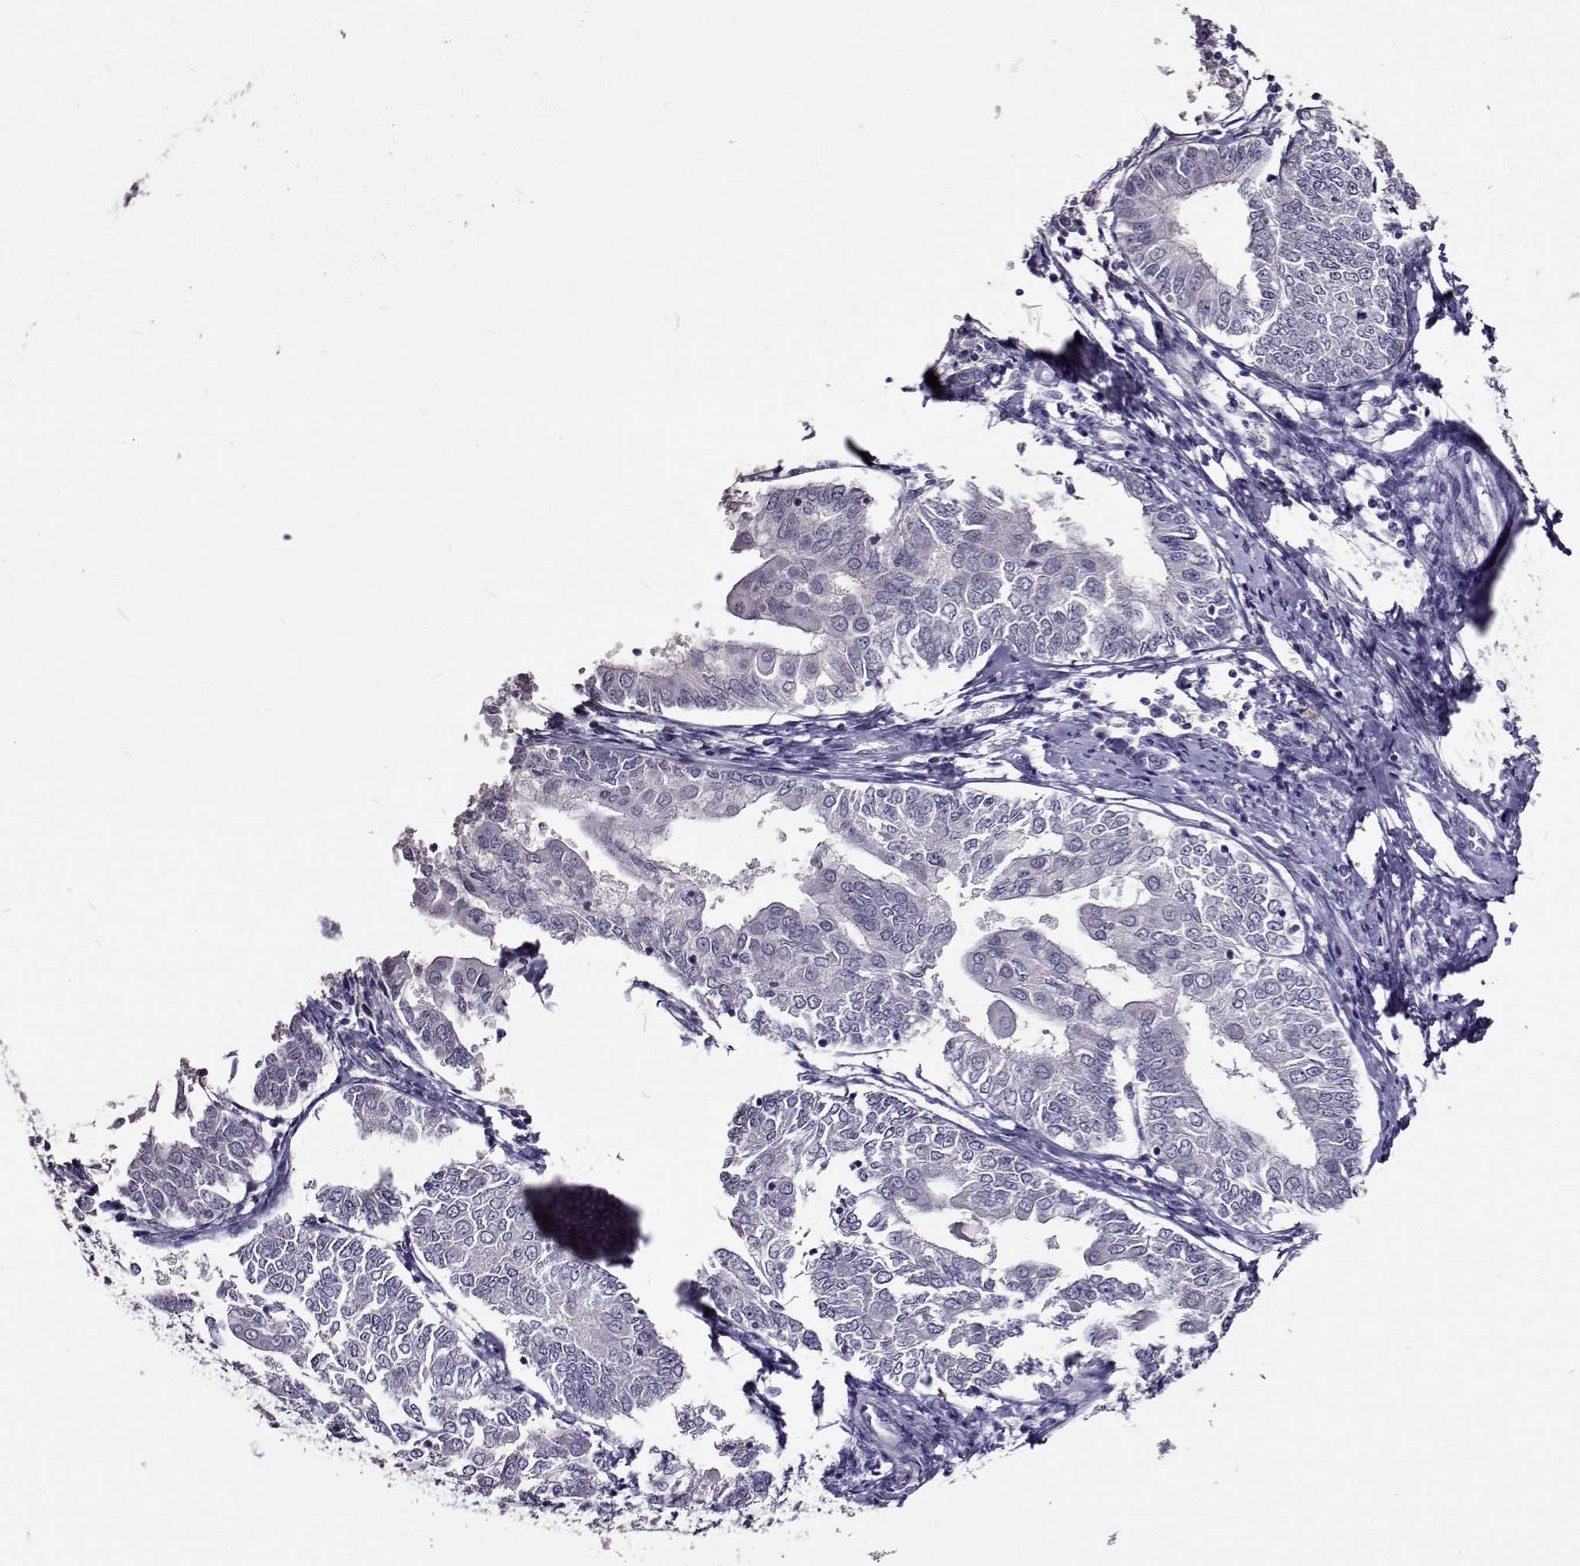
{"staining": {"intensity": "negative", "quantity": "none", "location": "none"}, "tissue": "endometrial cancer", "cell_type": "Tumor cells", "image_type": "cancer", "snomed": [{"axis": "morphology", "description": "Adenocarcinoma, NOS"}, {"axis": "topography", "description": "Endometrium"}], "caption": "An IHC histopathology image of endometrial adenocarcinoma is shown. There is no staining in tumor cells of endometrial adenocarcinoma. Nuclei are stained in blue.", "gene": "PAEP", "patient": {"sex": "female", "age": 68}}